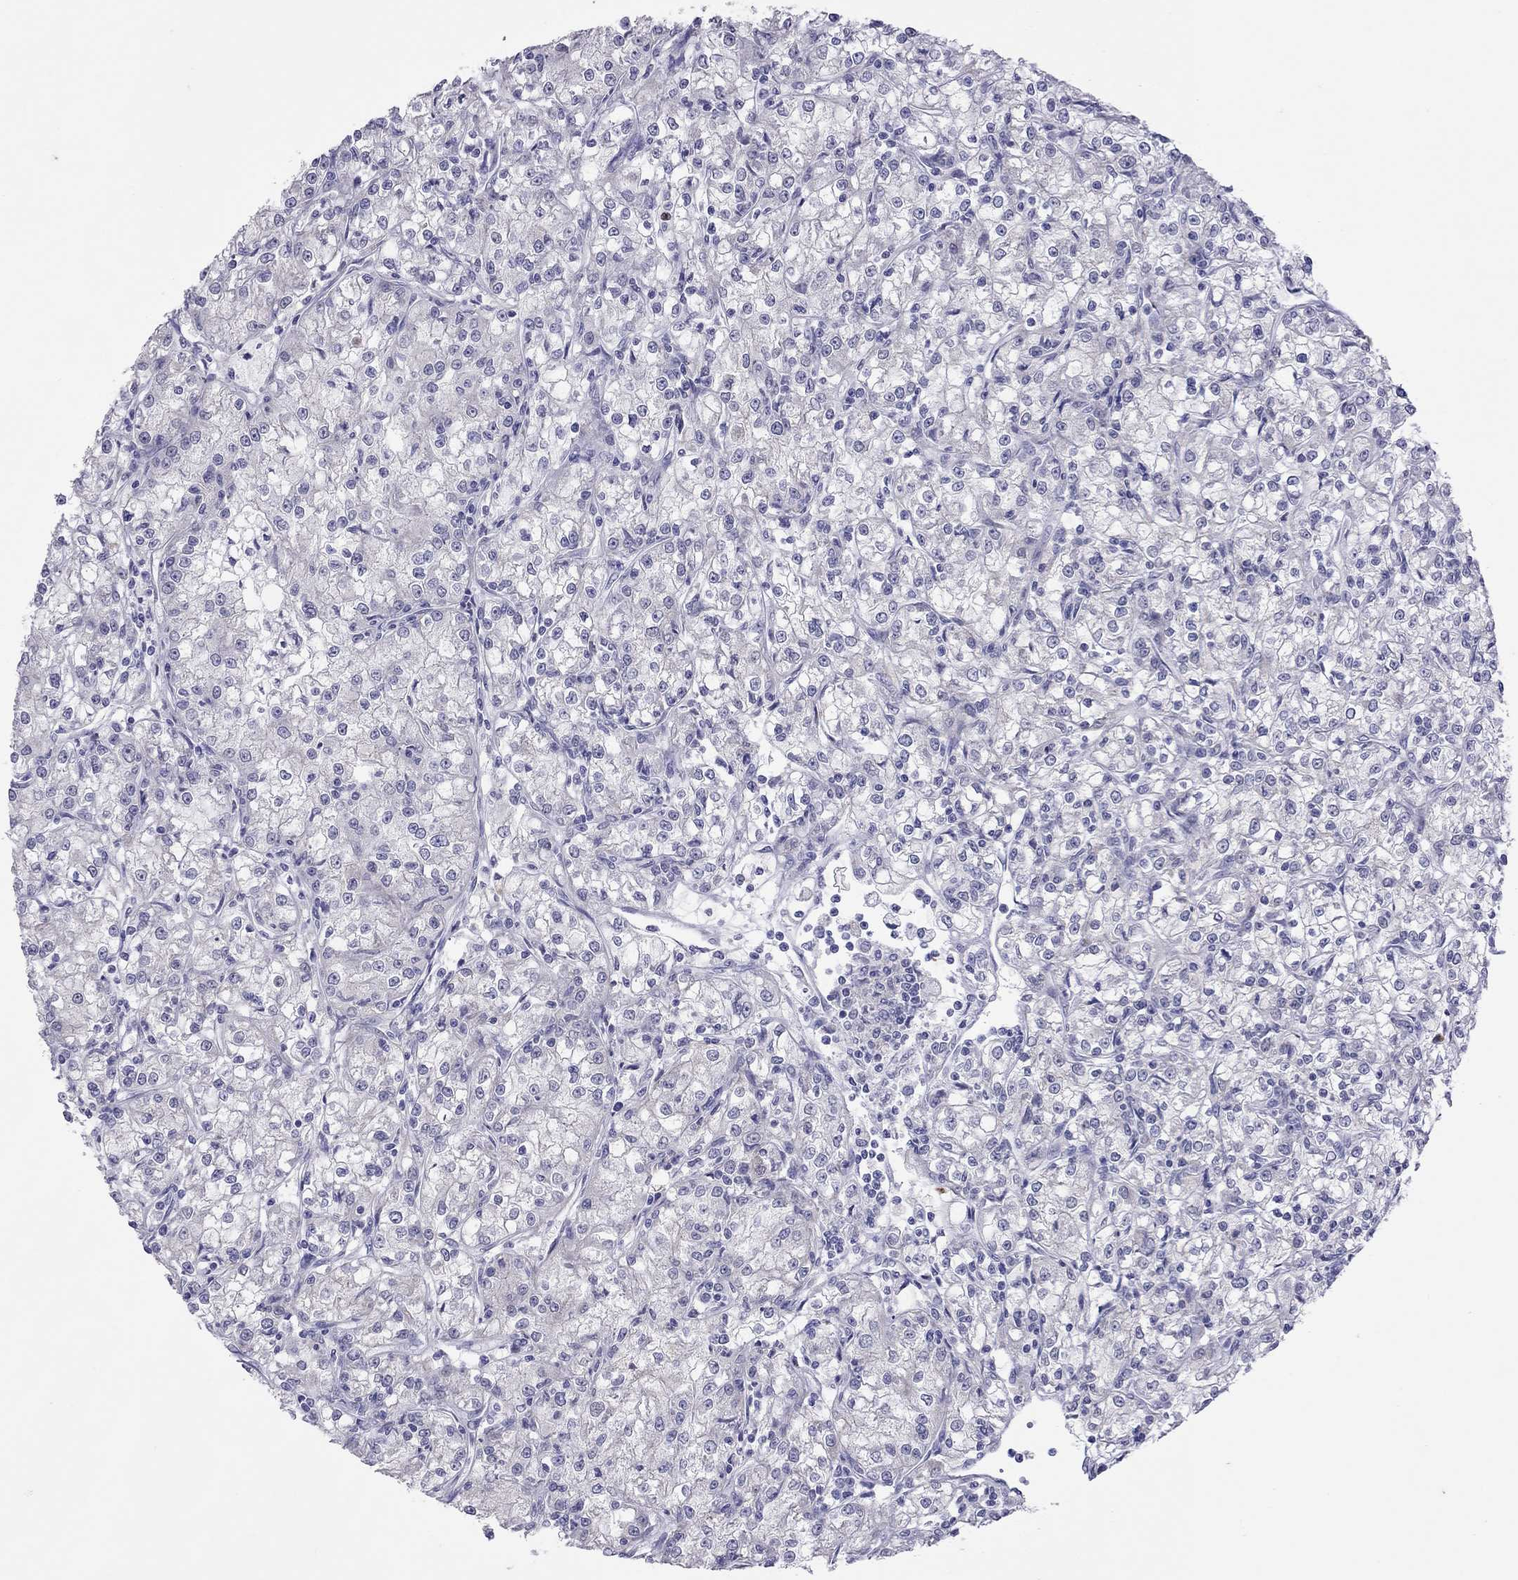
{"staining": {"intensity": "negative", "quantity": "none", "location": "none"}, "tissue": "renal cancer", "cell_type": "Tumor cells", "image_type": "cancer", "snomed": [{"axis": "morphology", "description": "Adenocarcinoma, NOS"}, {"axis": "topography", "description": "Kidney"}], "caption": "A histopathology image of human adenocarcinoma (renal) is negative for staining in tumor cells. The staining was performed using DAB to visualize the protein expression in brown, while the nuclei were stained in blue with hematoxylin (Magnification: 20x).", "gene": "SLAMF1", "patient": {"sex": "female", "age": 59}}